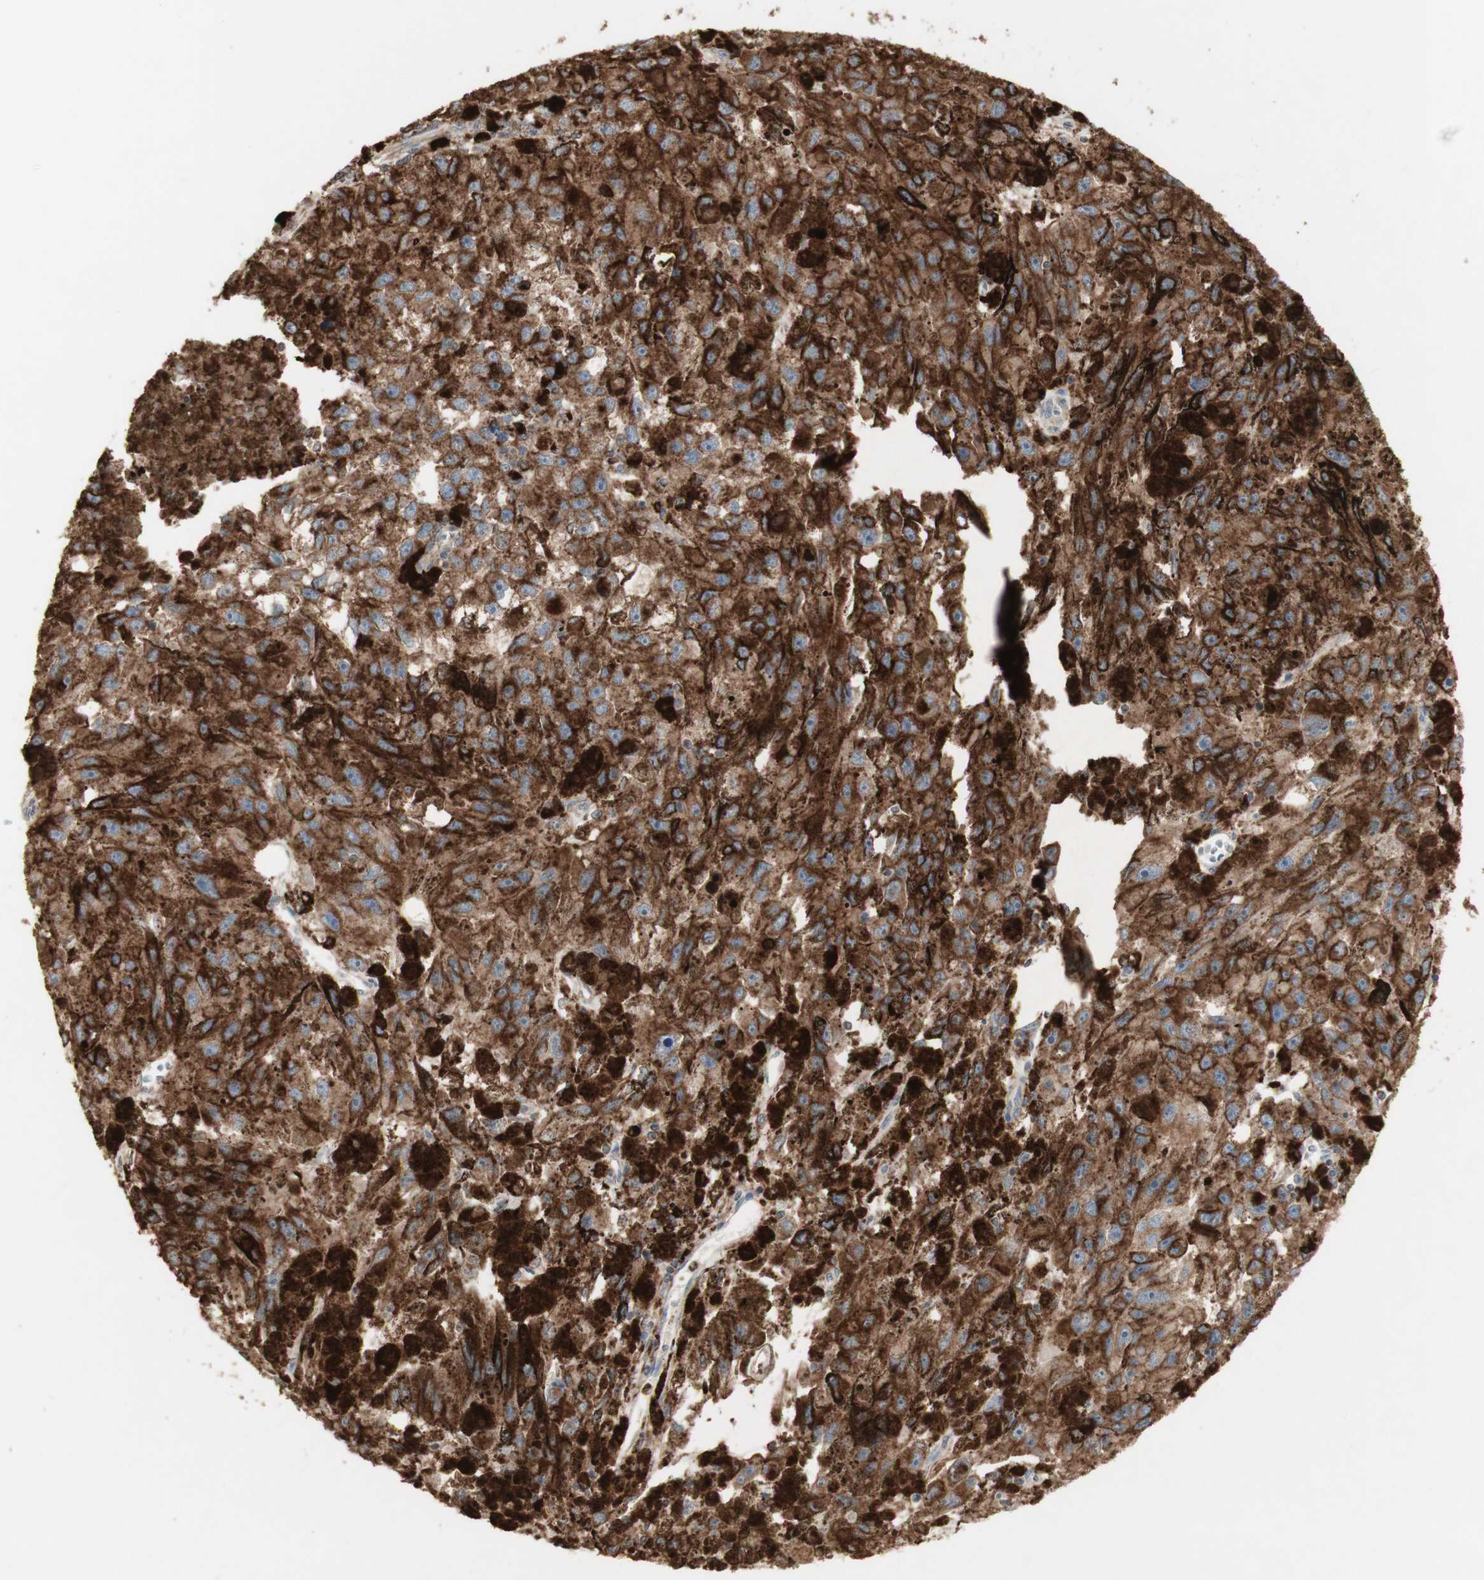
{"staining": {"intensity": "moderate", "quantity": ">75%", "location": "cytoplasmic/membranous"}, "tissue": "melanoma", "cell_type": "Tumor cells", "image_type": "cancer", "snomed": [{"axis": "morphology", "description": "Malignant melanoma, NOS"}, {"axis": "topography", "description": "Skin"}], "caption": "Malignant melanoma was stained to show a protein in brown. There is medium levels of moderate cytoplasmic/membranous positivity in about >75% of tumor cells. The staining is performed using DAB brown chromogen to label protein expression. The nuclei are counter-stained blue using hematoxylin.", "gene": "ATP6V1E1", "patient": {"sex": "female", "age": 104}}